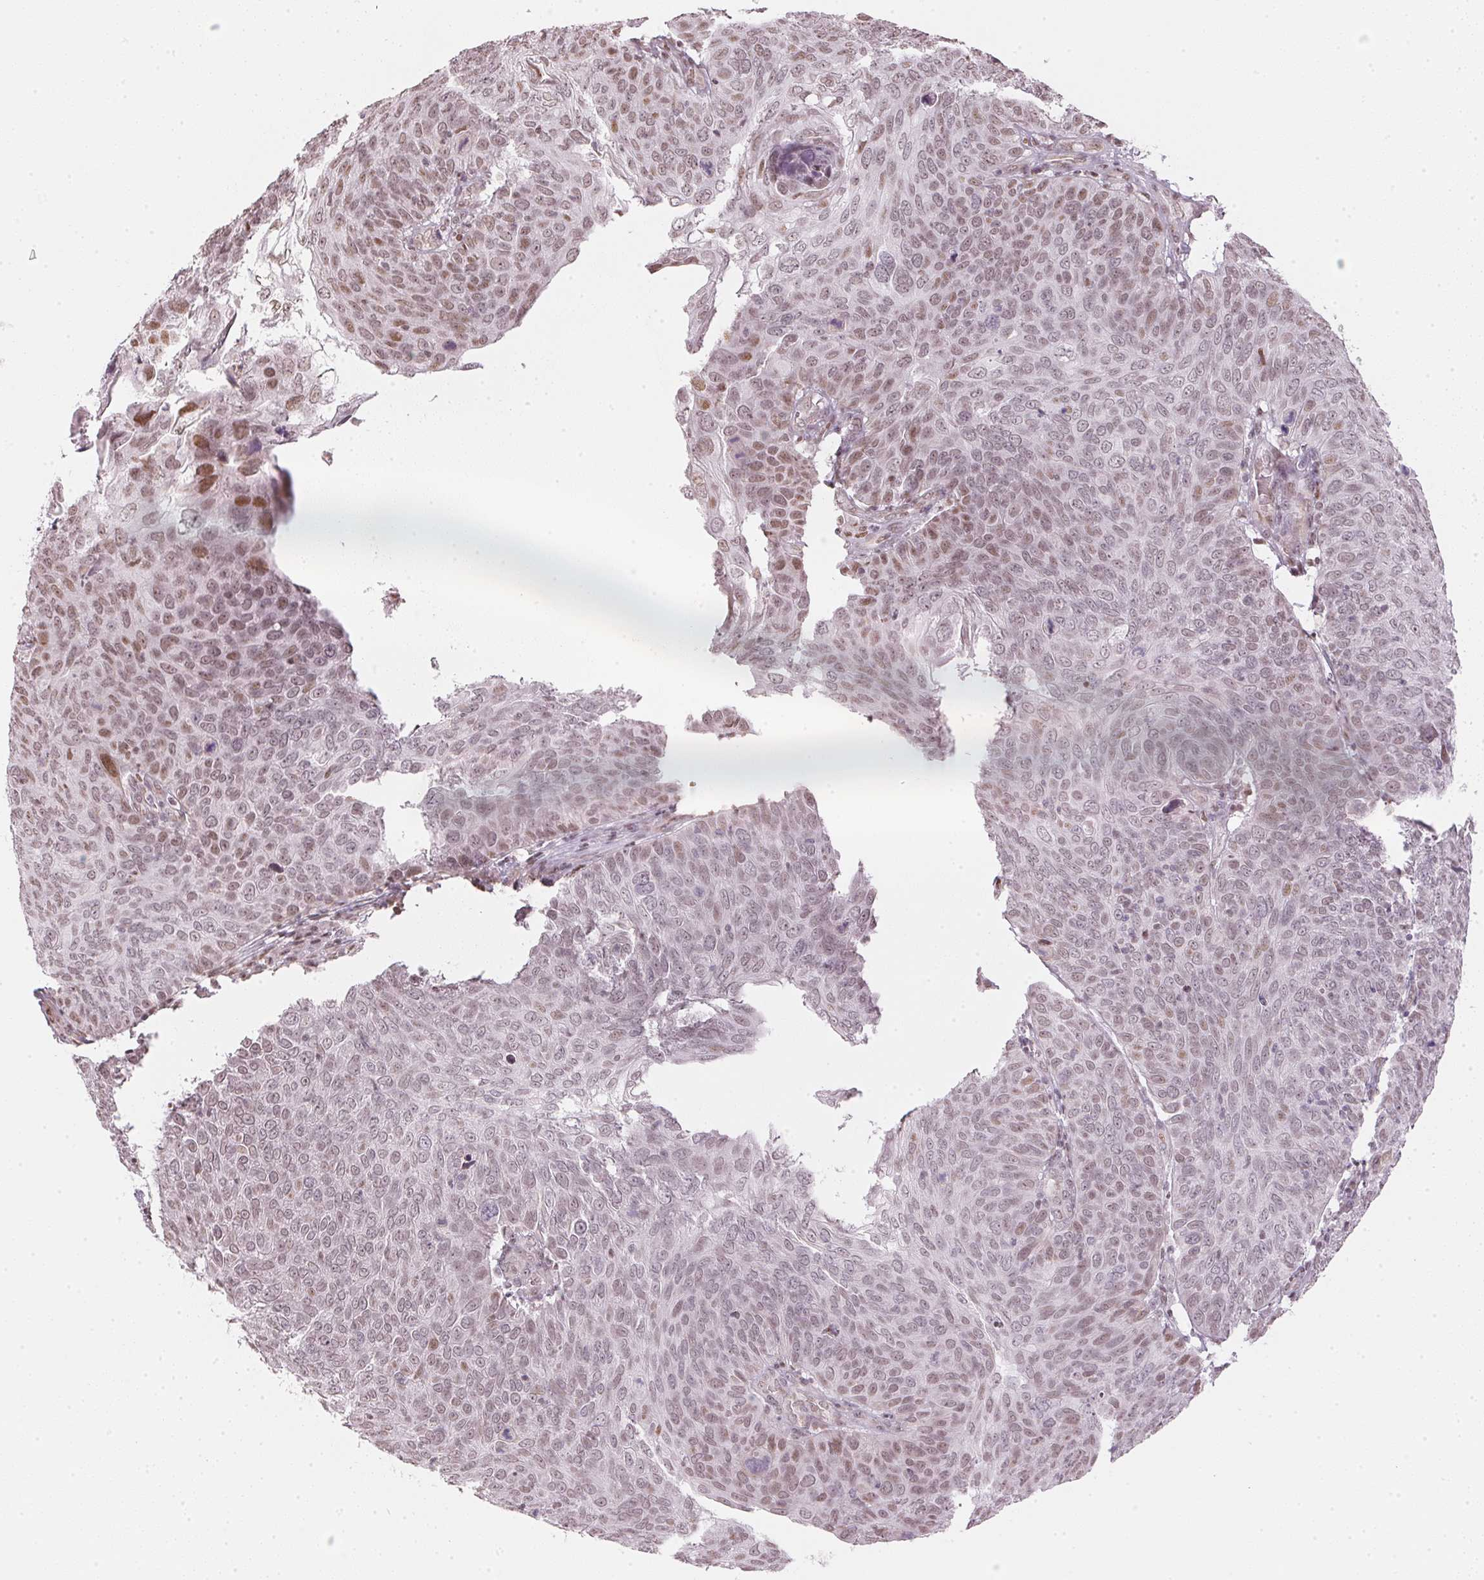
{"staining": {"intensity": "weak", "quantity": "25%-75%", "location": "nuclear"}, "tissue": "skin cancer", "cell_type": "Tumor cells", "image_type": "cancer", "snomed": [{"axis": "morphology", "description": "Squamous cell carcinoma, NOS"}, {"axis": "topography", "description": "Skin"}], "caption": "Skin cancer (squamous cell carcinoma) was stained to show a protein in brown. There is low levels of weak nuclear staining in about 25%-75% of tumor cells. (brown staining indicates protein expression, while blue staining denotes nuclei).", "gene": "KAT6A", "patient": {"sex": "male", "age": 87}}